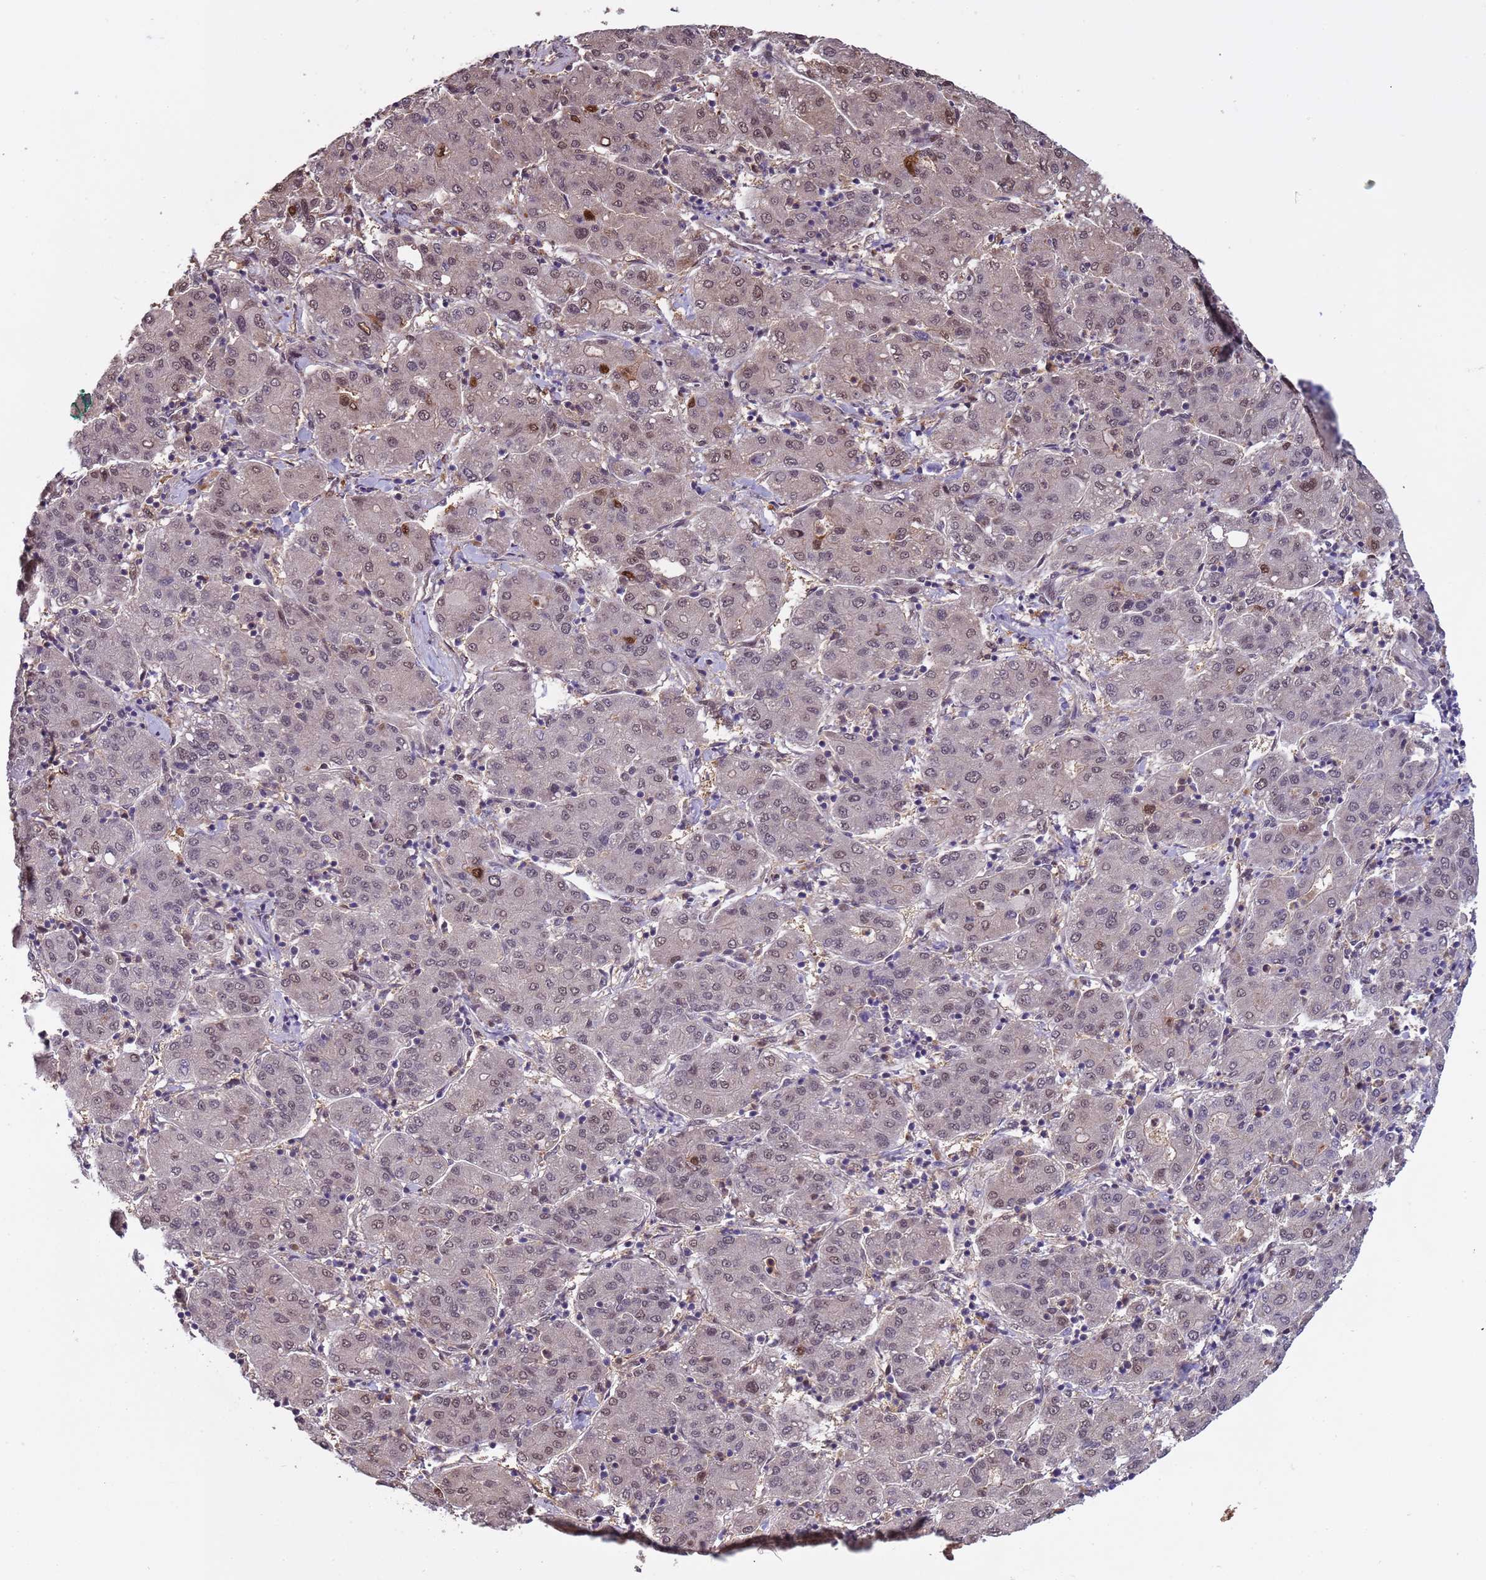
{"staining": {"intensity": "weak", "quantity": "25%-75%", "location": "nuclear"}, "tissue": "liver cancer", "cell_type": "Tumor cells", "image_type": "cancer", "snomed": [{"axis": "morphology", "description": "Carcinoma, Hepatocellular, NOS"}, {"axis": "topography", "description": "Liver"}], "caption": "Immunohistochemical staining of human hepatocellular carcinoma (liver) exhibits low levels of weak nuclear staining in about 25%-75% of tumor cells.", "gene": "ZBTB5", "patient": {"sex": "male", "age": 65}}